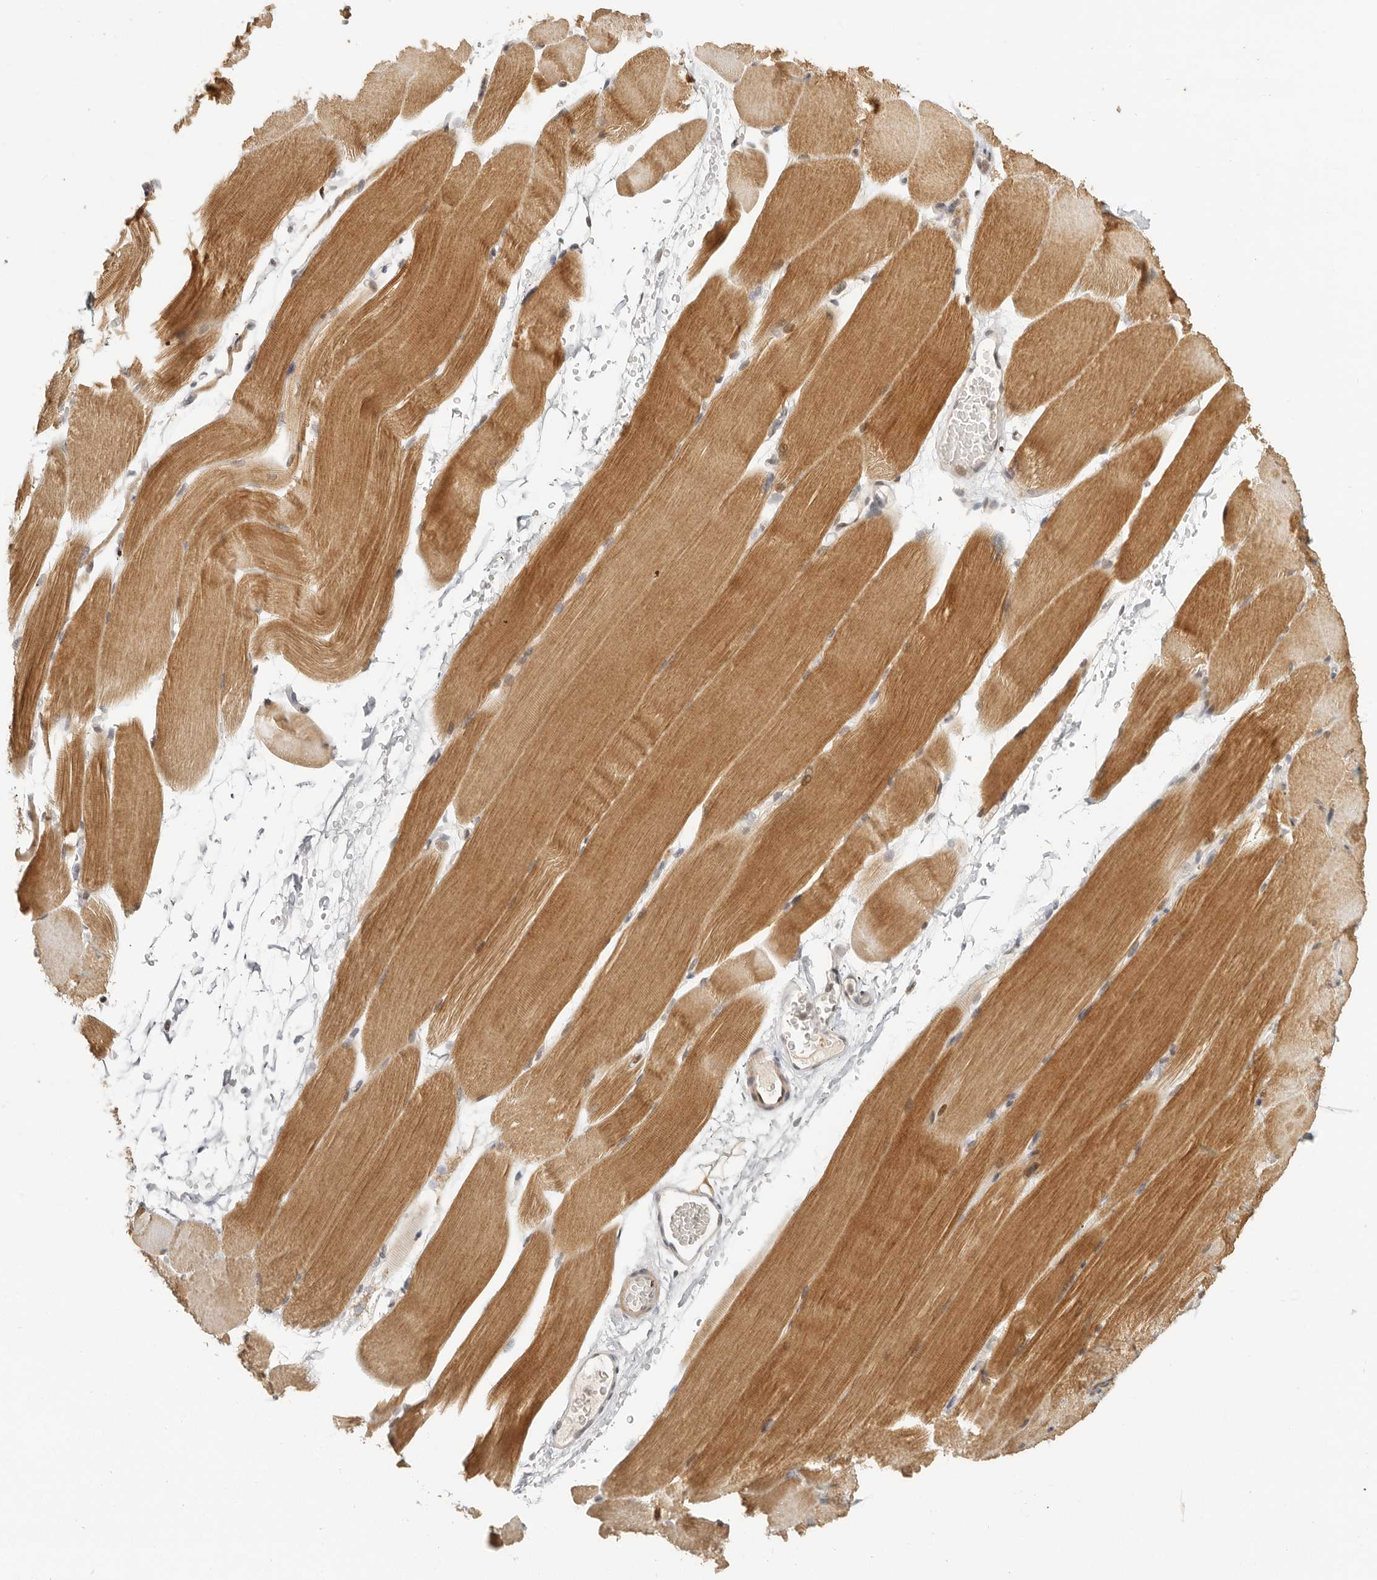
{"staining": {"intensity": "moderate", "quantity": ">75%", "location": "cytoplasmic/membranous"}, "tissue": "skeletal muscle", "cell_type": "Myocytes", "image_type": "normal", "snomed": [{"axis": "morphology", "description": "Normal tissue, NOS"}, {"axis": "topography", "description": "Skeletal muscle"}, {"axis": "topography", "description": "Parathyroid gland"}], "caption": "Protein positivity by immunohistochemistry displays moderate cytoplasmic/membranous positivity in approximately >75% of myocytes in benign skeletal muscle. (DAB = brown stain, brightfield microscopy at high magnification).", "gene": "GPBP1L1", "patient": {"sex": "female", "age": 37}}